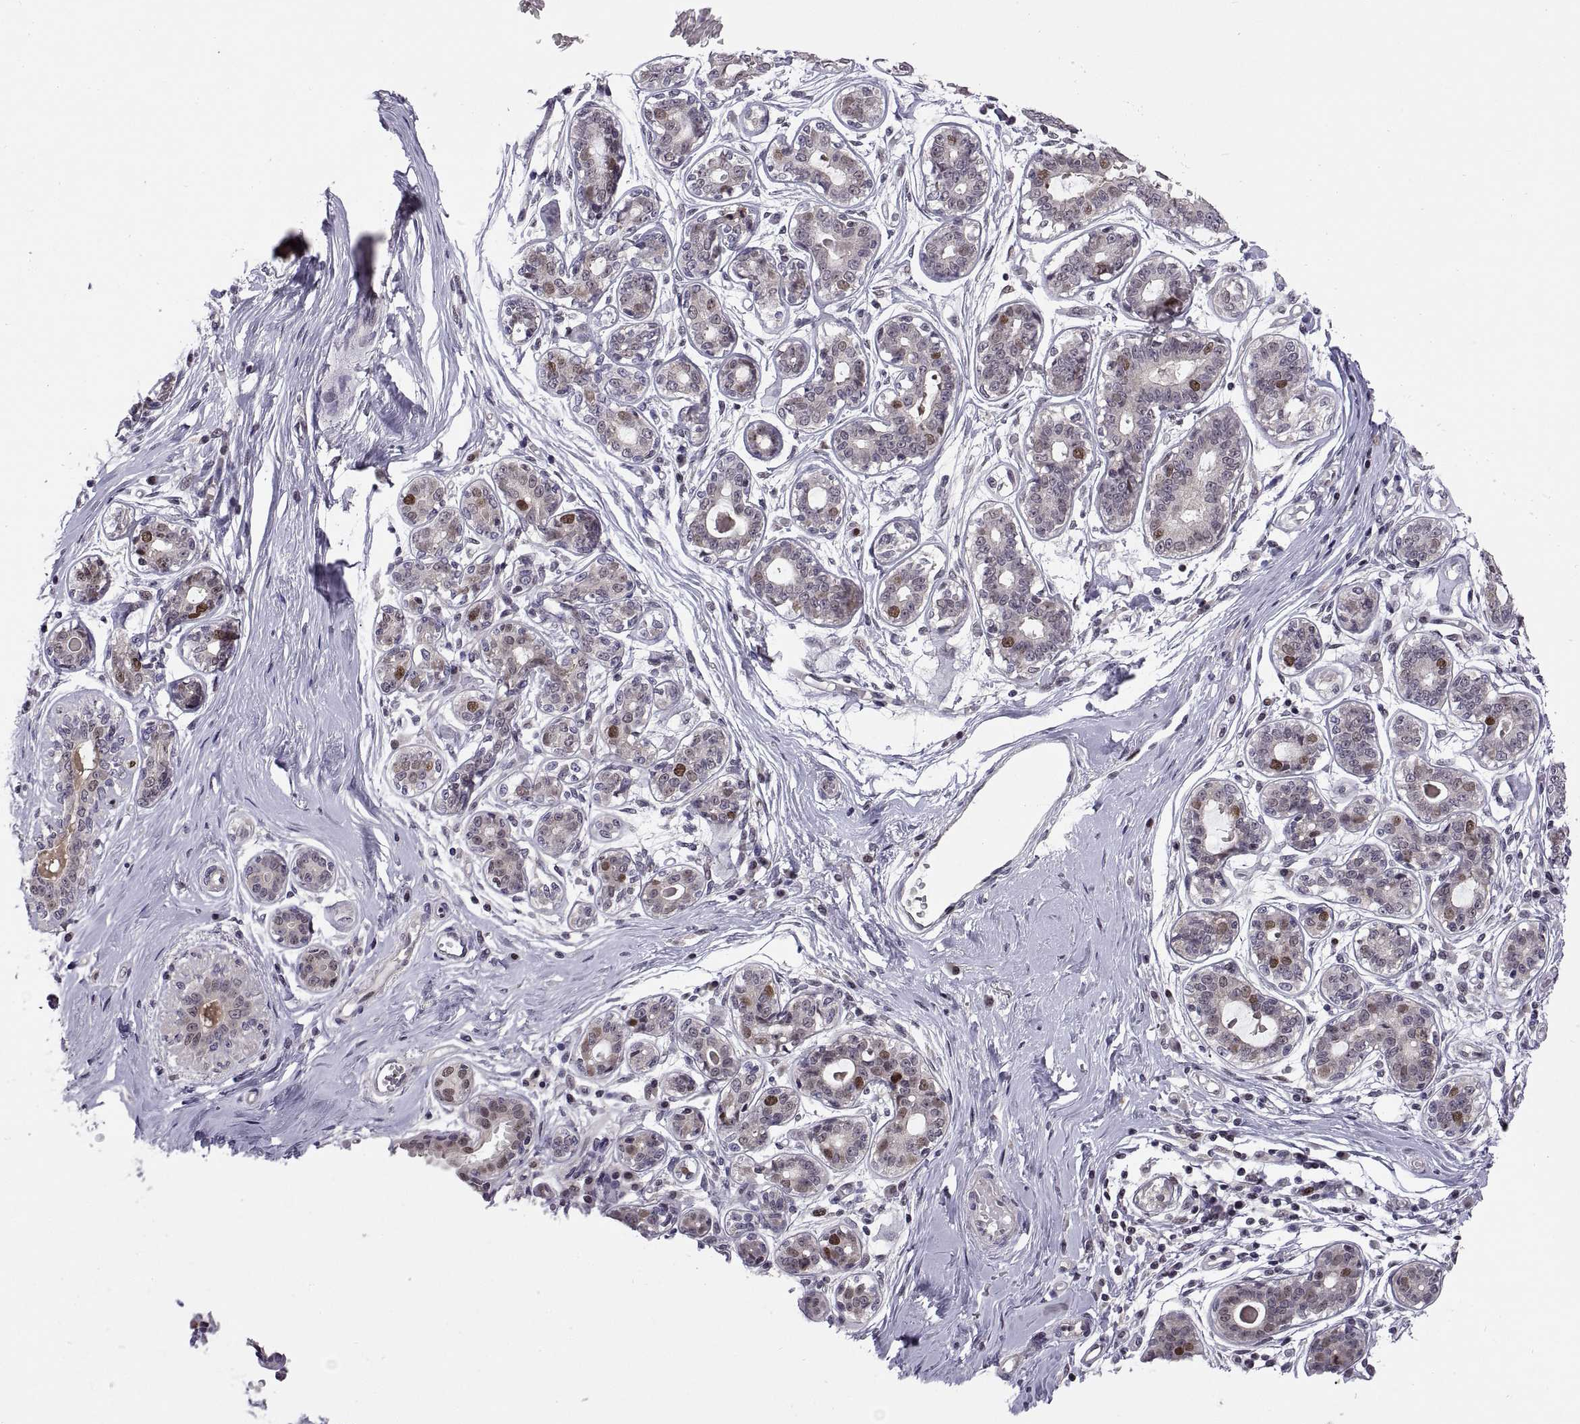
{"staining": {"intensity": "negative", "quantity": "none", "location": "none"}, "tissue": "breast", "cell_type": "Adipocytes", "image_type": "normal", "snomed": [{"axis": "morphology", "description": "Normal tissue, NOS"}, {"axis": "topography", "description": "Skin"}, {"axis": "topography", "description": "Breast"}], "caption": "Protein analysis of benign breast exhibits no significant expression in adipocytes.", "gene": "CHFR", "patient": {"sex": "female", "age": 43}}